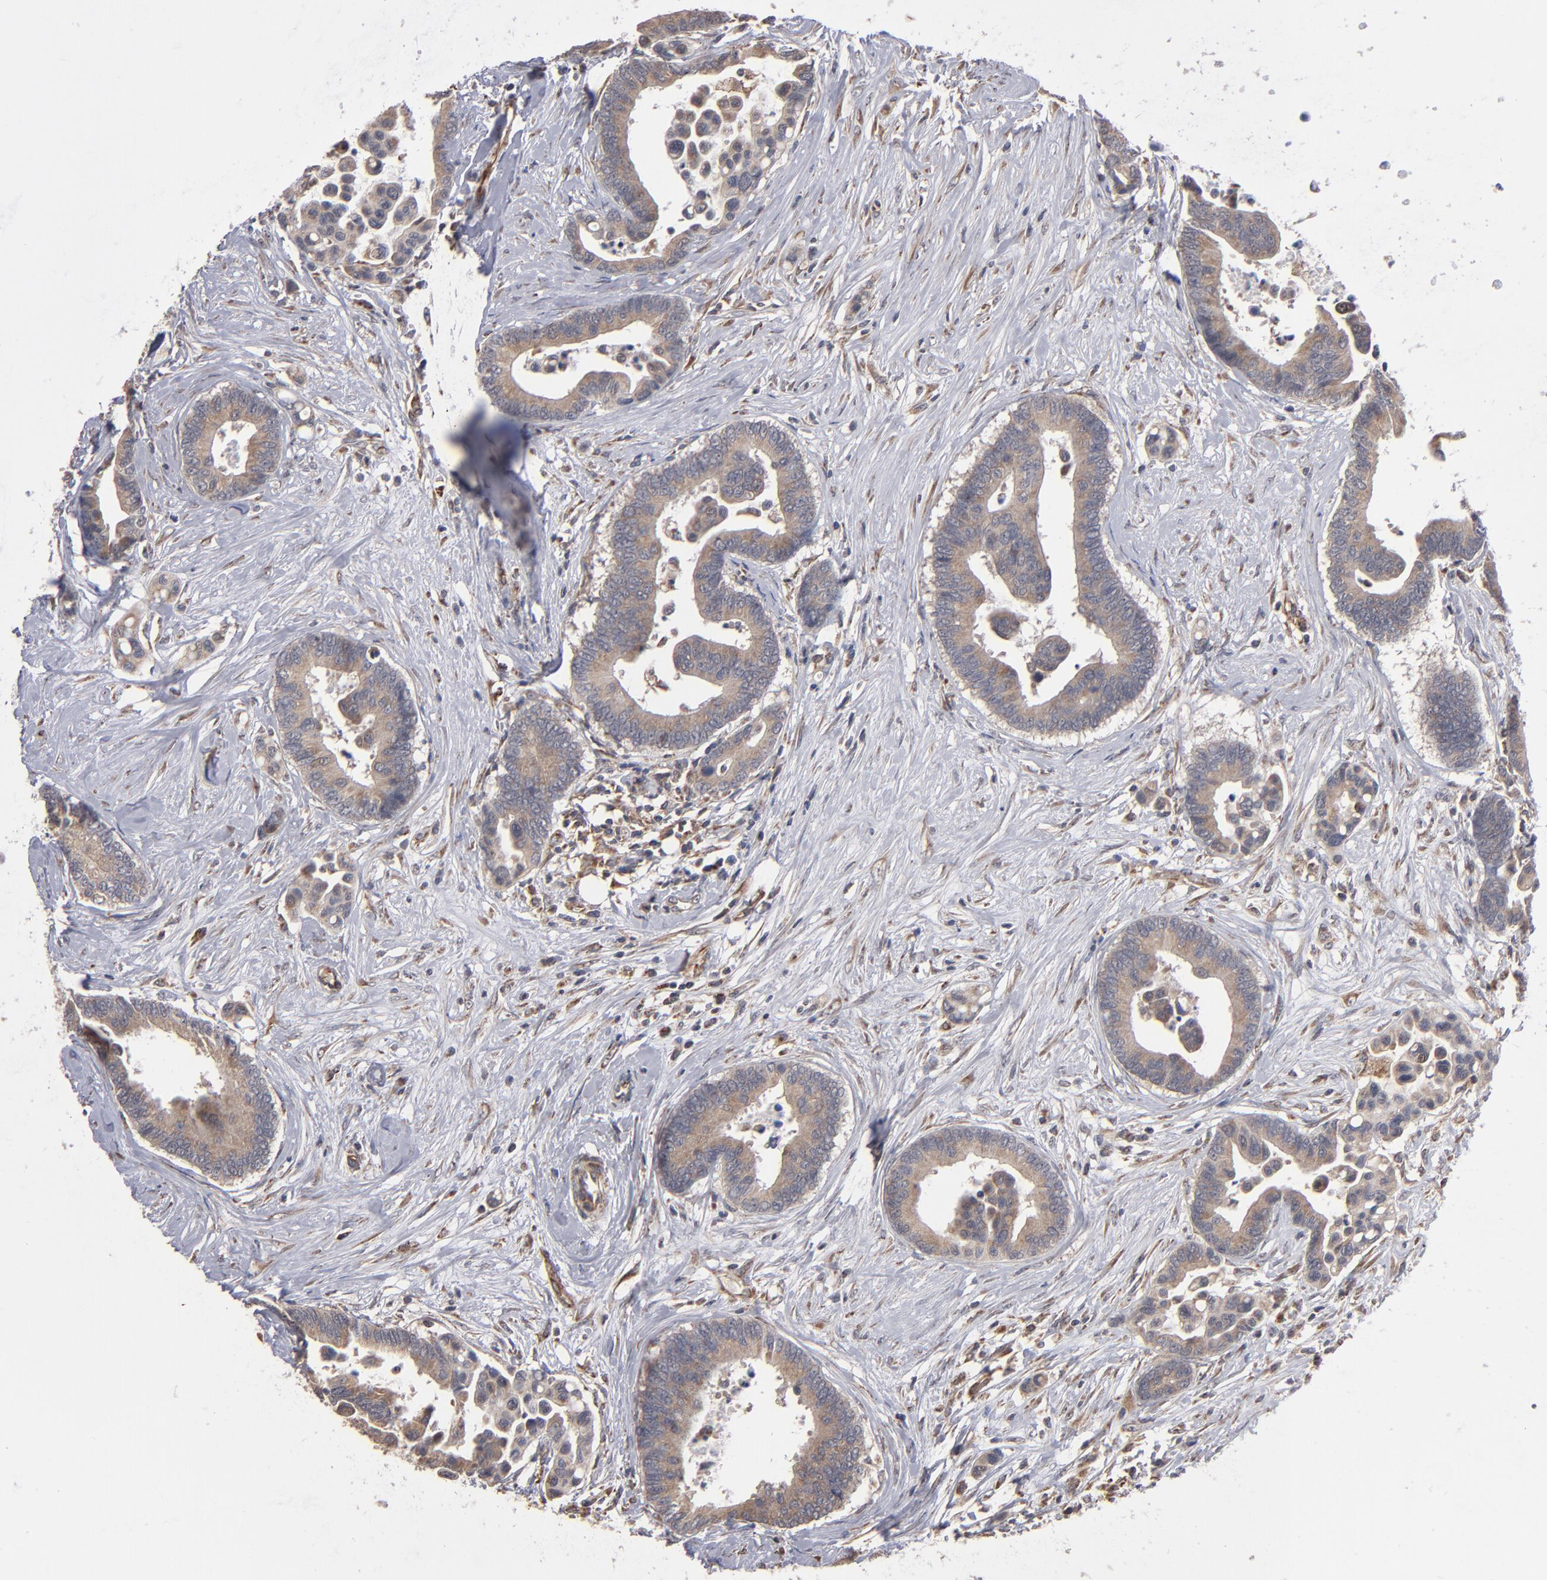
{"staining": {"intensity": "weak", "quantity": ">75%", "location": "cytoplasmic/membranous"}, "tissue": "colorectal cancer", "cell_type": "Tumor cells", "image_type": "cancer", "snomed": [{"axis": "morphology", "description": "Adenocarcinoma, NOS"}, {"axis": "topography", "description": "Colon"}], "caption": "Colorectal cancer stained for a protein (brown) reveals weak cytoplasmic/membranous positive expression in about >75% of tumor cells.", "gene": "MIPOL1", "patient": {"sex": "male", "age": 82}}